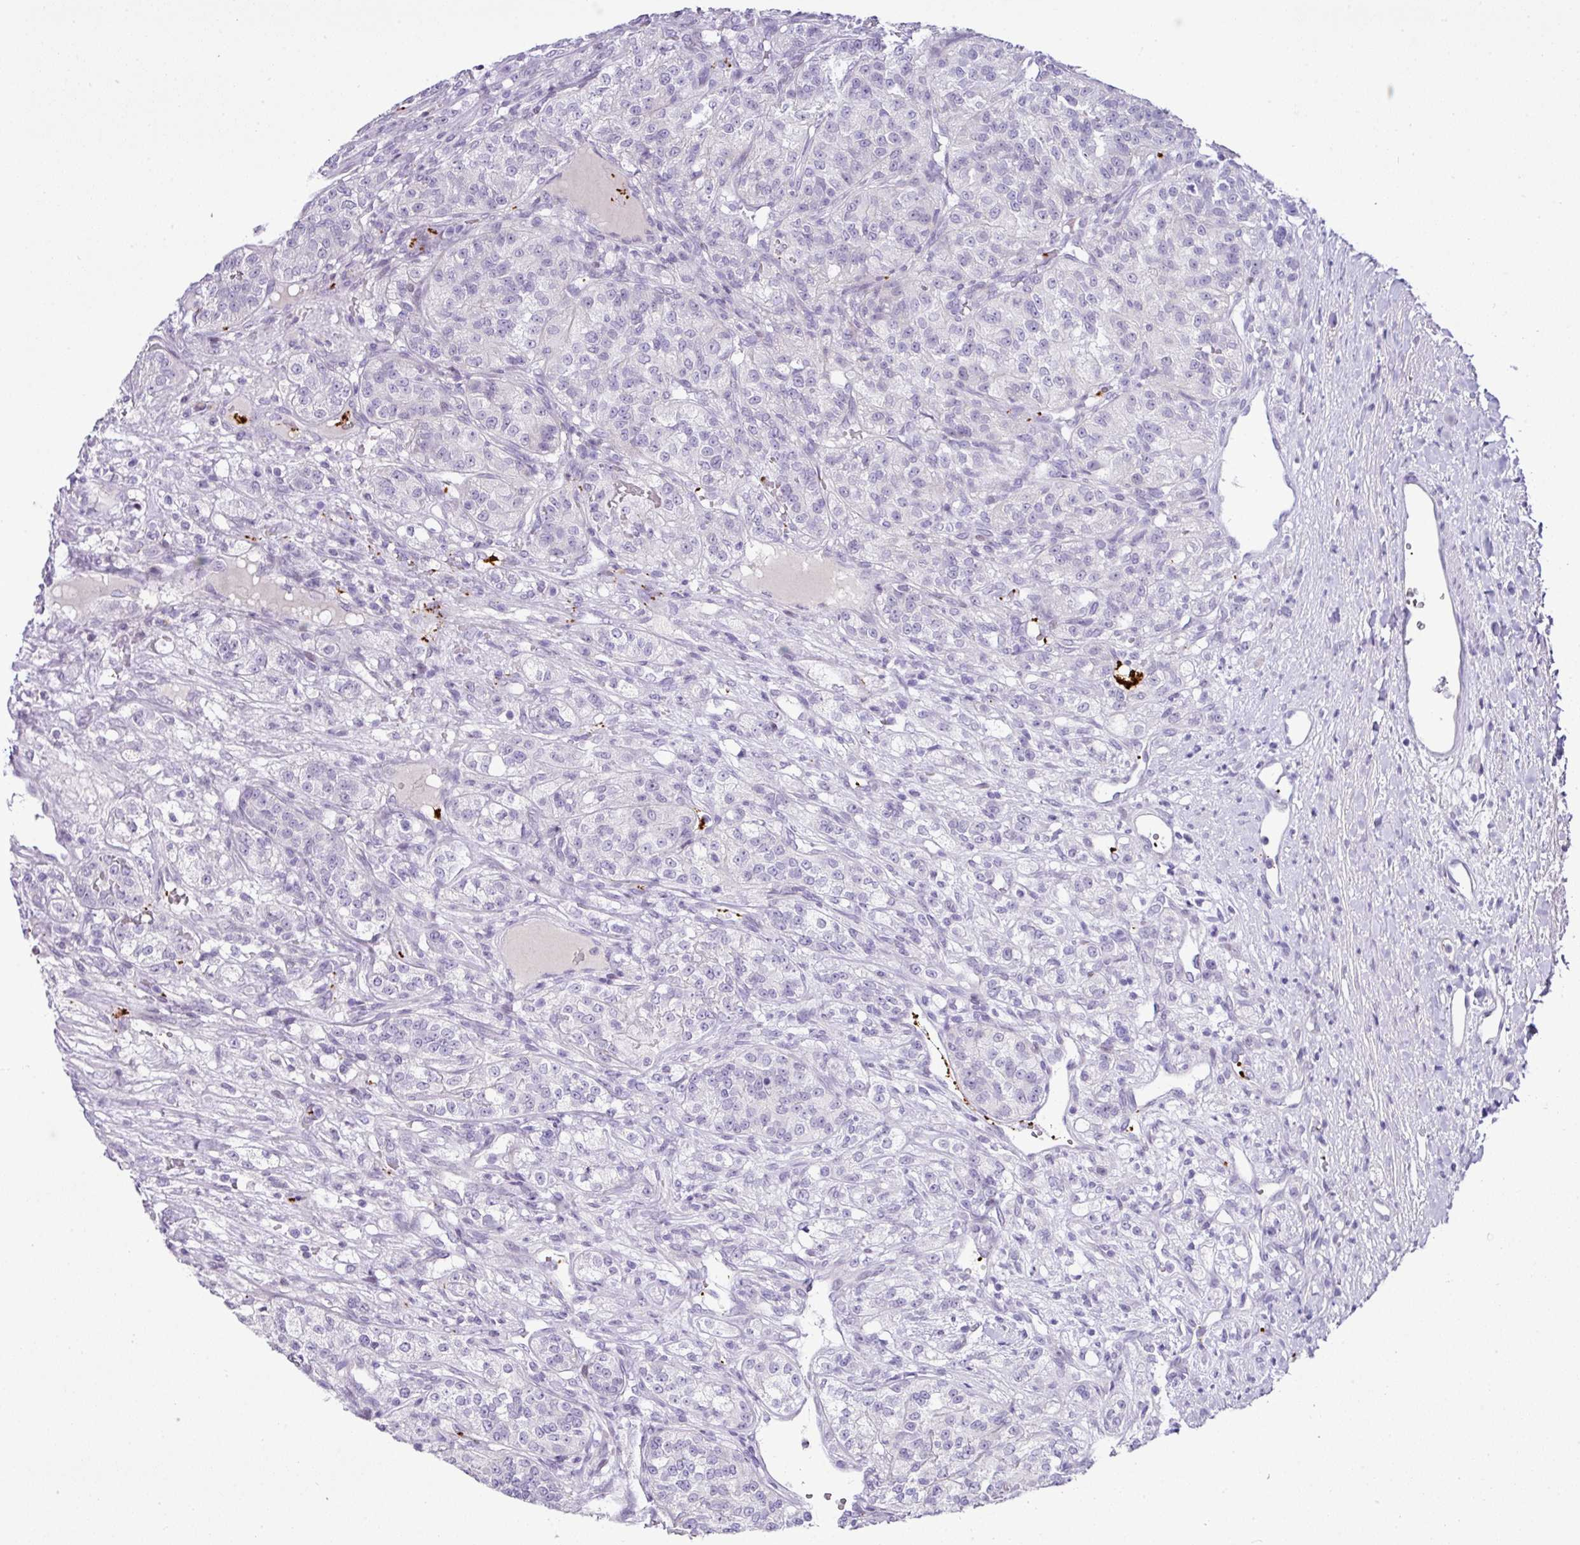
{"staining": {"intensity": "negative", "quantity": "none", "location": "none"}, "tissue": "renal cancer", "cell_type": "Tumor cells", "image_type": "cancer", "snomed": [{"axis": "morphology", "description": "Adenocarcinoma, NOS"}, {"axis": "topography", "description": "Kidney"}], "caption": "This is an immunohistochemistry (IHC) photomicrograph of renal cancer. There is no staining in tumor cells.", "gene": "CMTM5", "patient": {"sex": "female", "age": 63}}